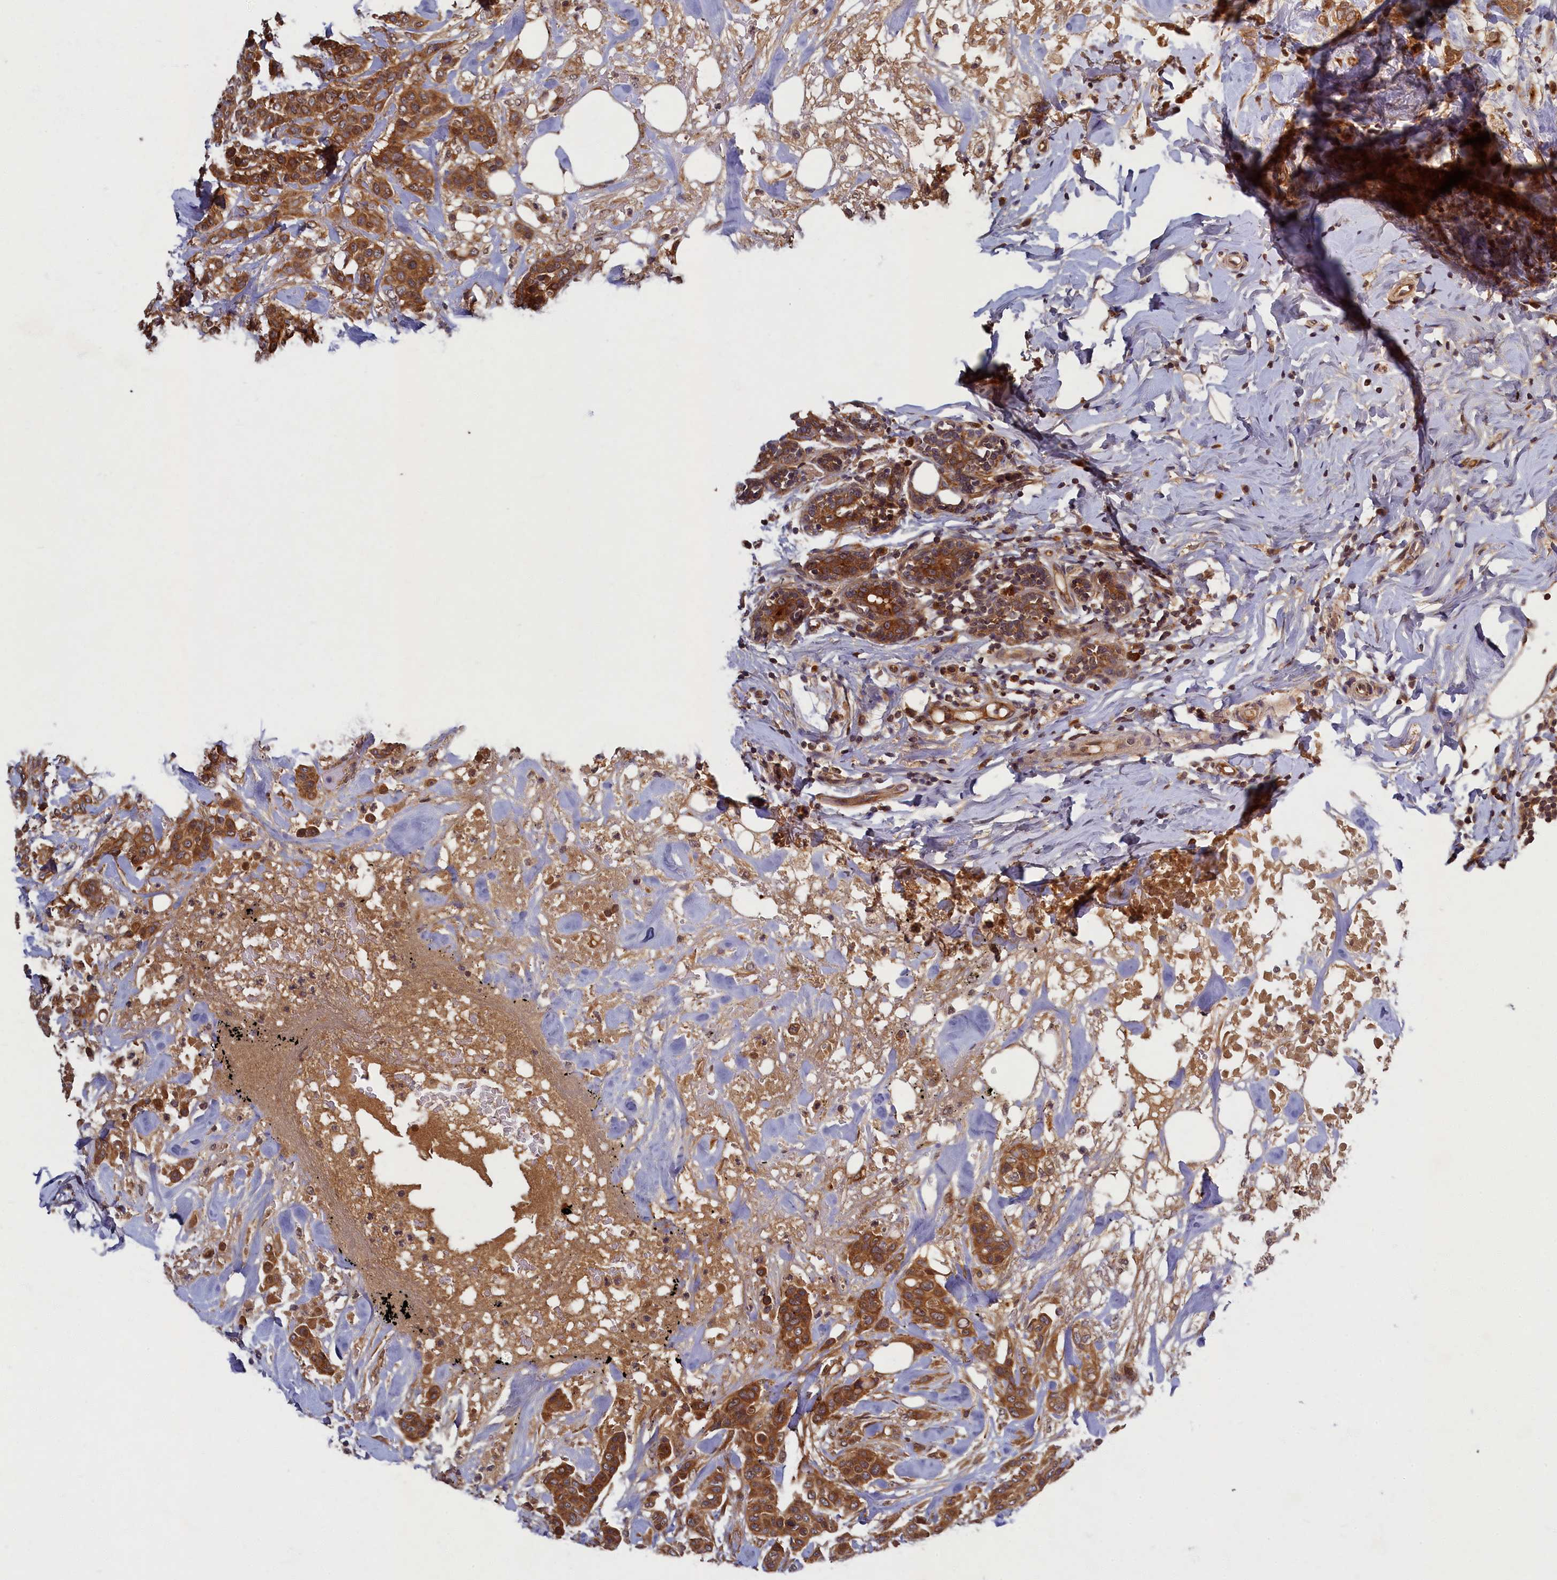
{"staining": {"intensity": "moderate", "quantity": ">75%", "location": "cytoplasmic/membranous"}, "tissue": "breast cancer", "cell_type": "Tumor cells", "image_type": "cancer", "snomed": [{"axis": "morphology", "description": "Lobular carcinoma"}, {"axis": "topography", "description": "Breast"}], "caption": "This image reveals IHC staining of lobular carcinoma (breast), with medium moderate cytoplasmic/membranous positivity in about >75% of tumor cells.", "gene": "BICD1", "patient": {"sex": "female", "age": 51}}